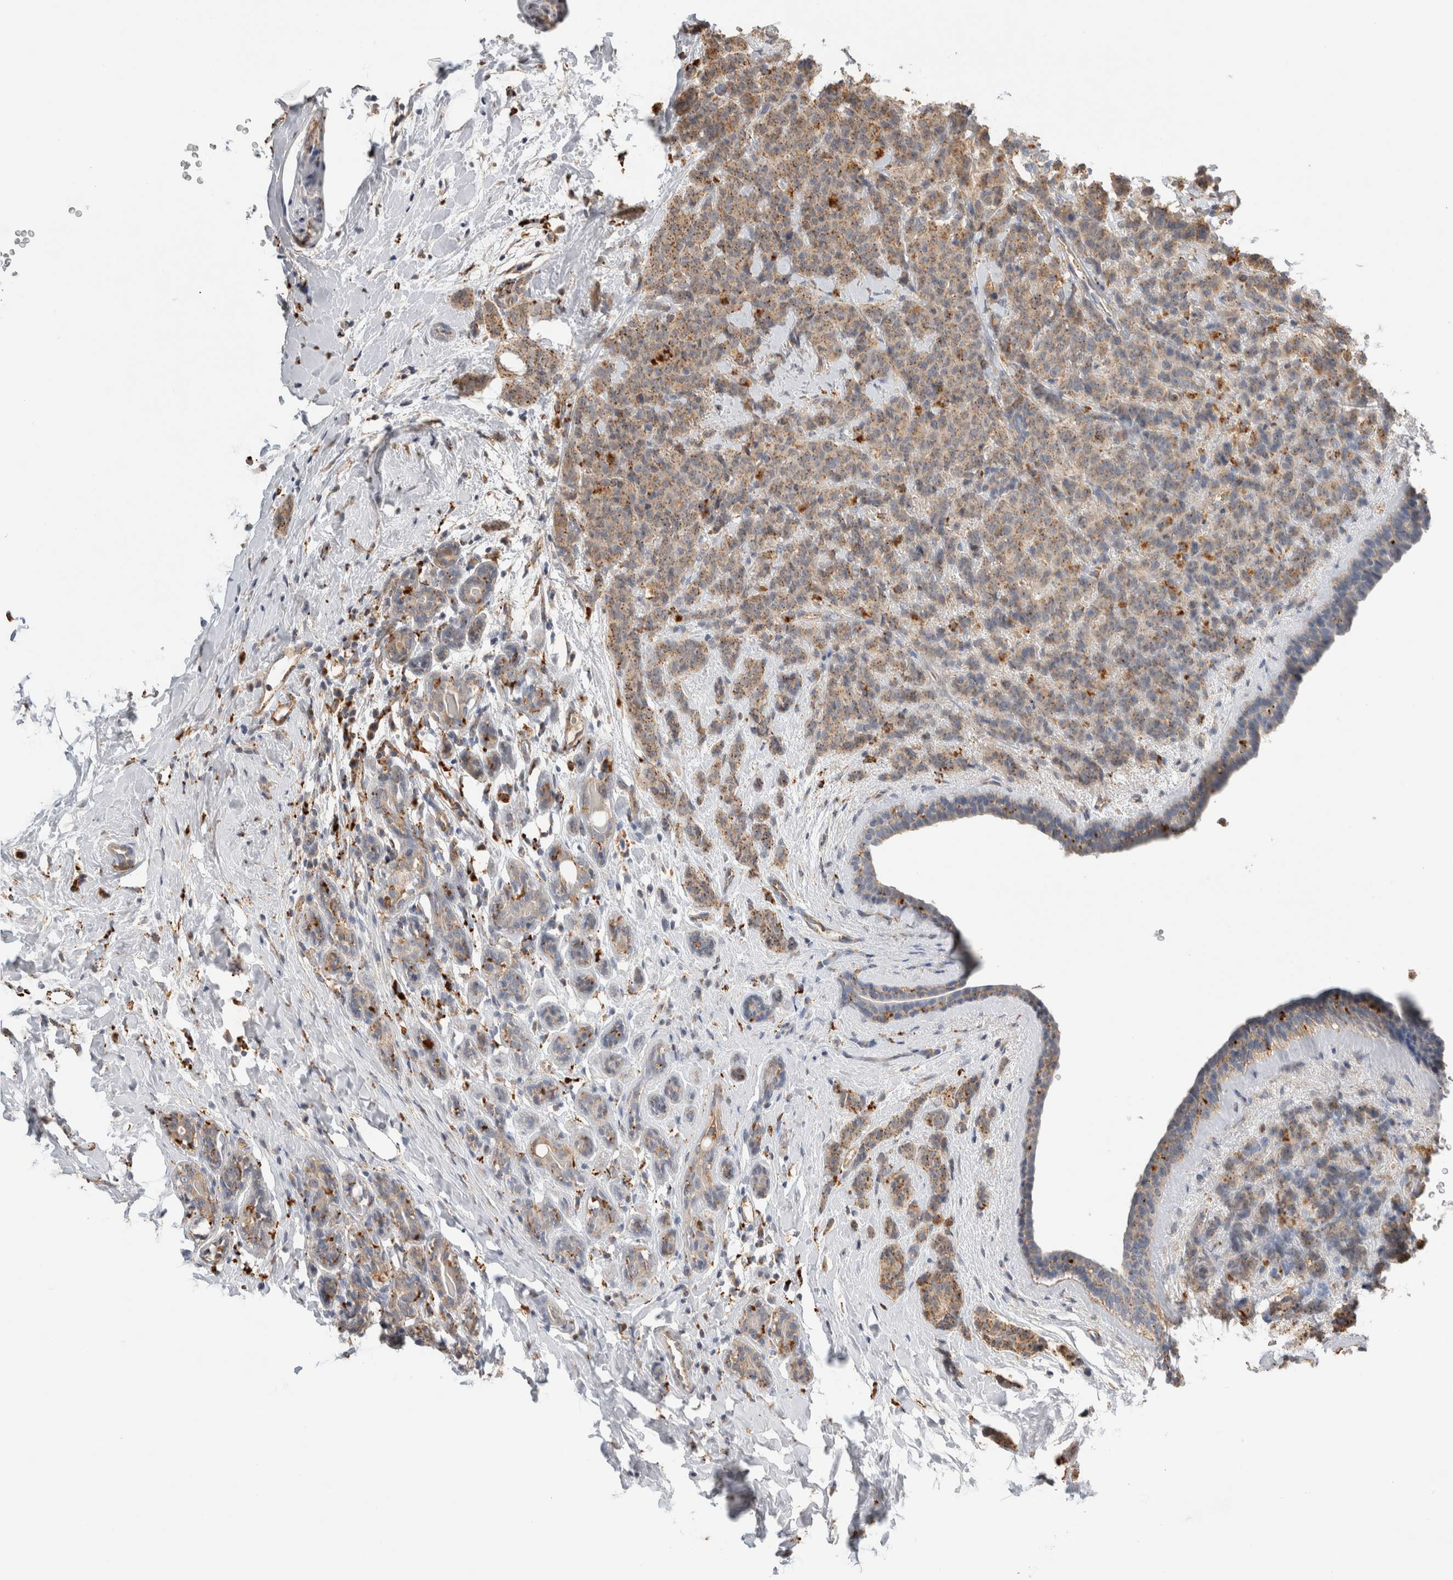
{"staining": {"intensity": "moderate", "quantity": ">75%", "location": "cytoplasmic/membranous"}, "tissue": "breast cancer", "cell_type": "Tumor cells", "image_type": "cancer", "snomed": [{"axis": "morphology", "description": "Normal tissue, NOS"}, {"axis": "morphology", "description": "Duct carcinoma"}, {"axis": "topography", "description": "Breast"}], "caption": "A photomicrograph showing moderate cytoplasmic/membranous staining in about >75% of tumor cells in infiltrating ductal carcinoma (breast), as visualized by brown immunohistochemical staining.", "gene": "GNS", "patient": {"sex": "female", "age": 40}}